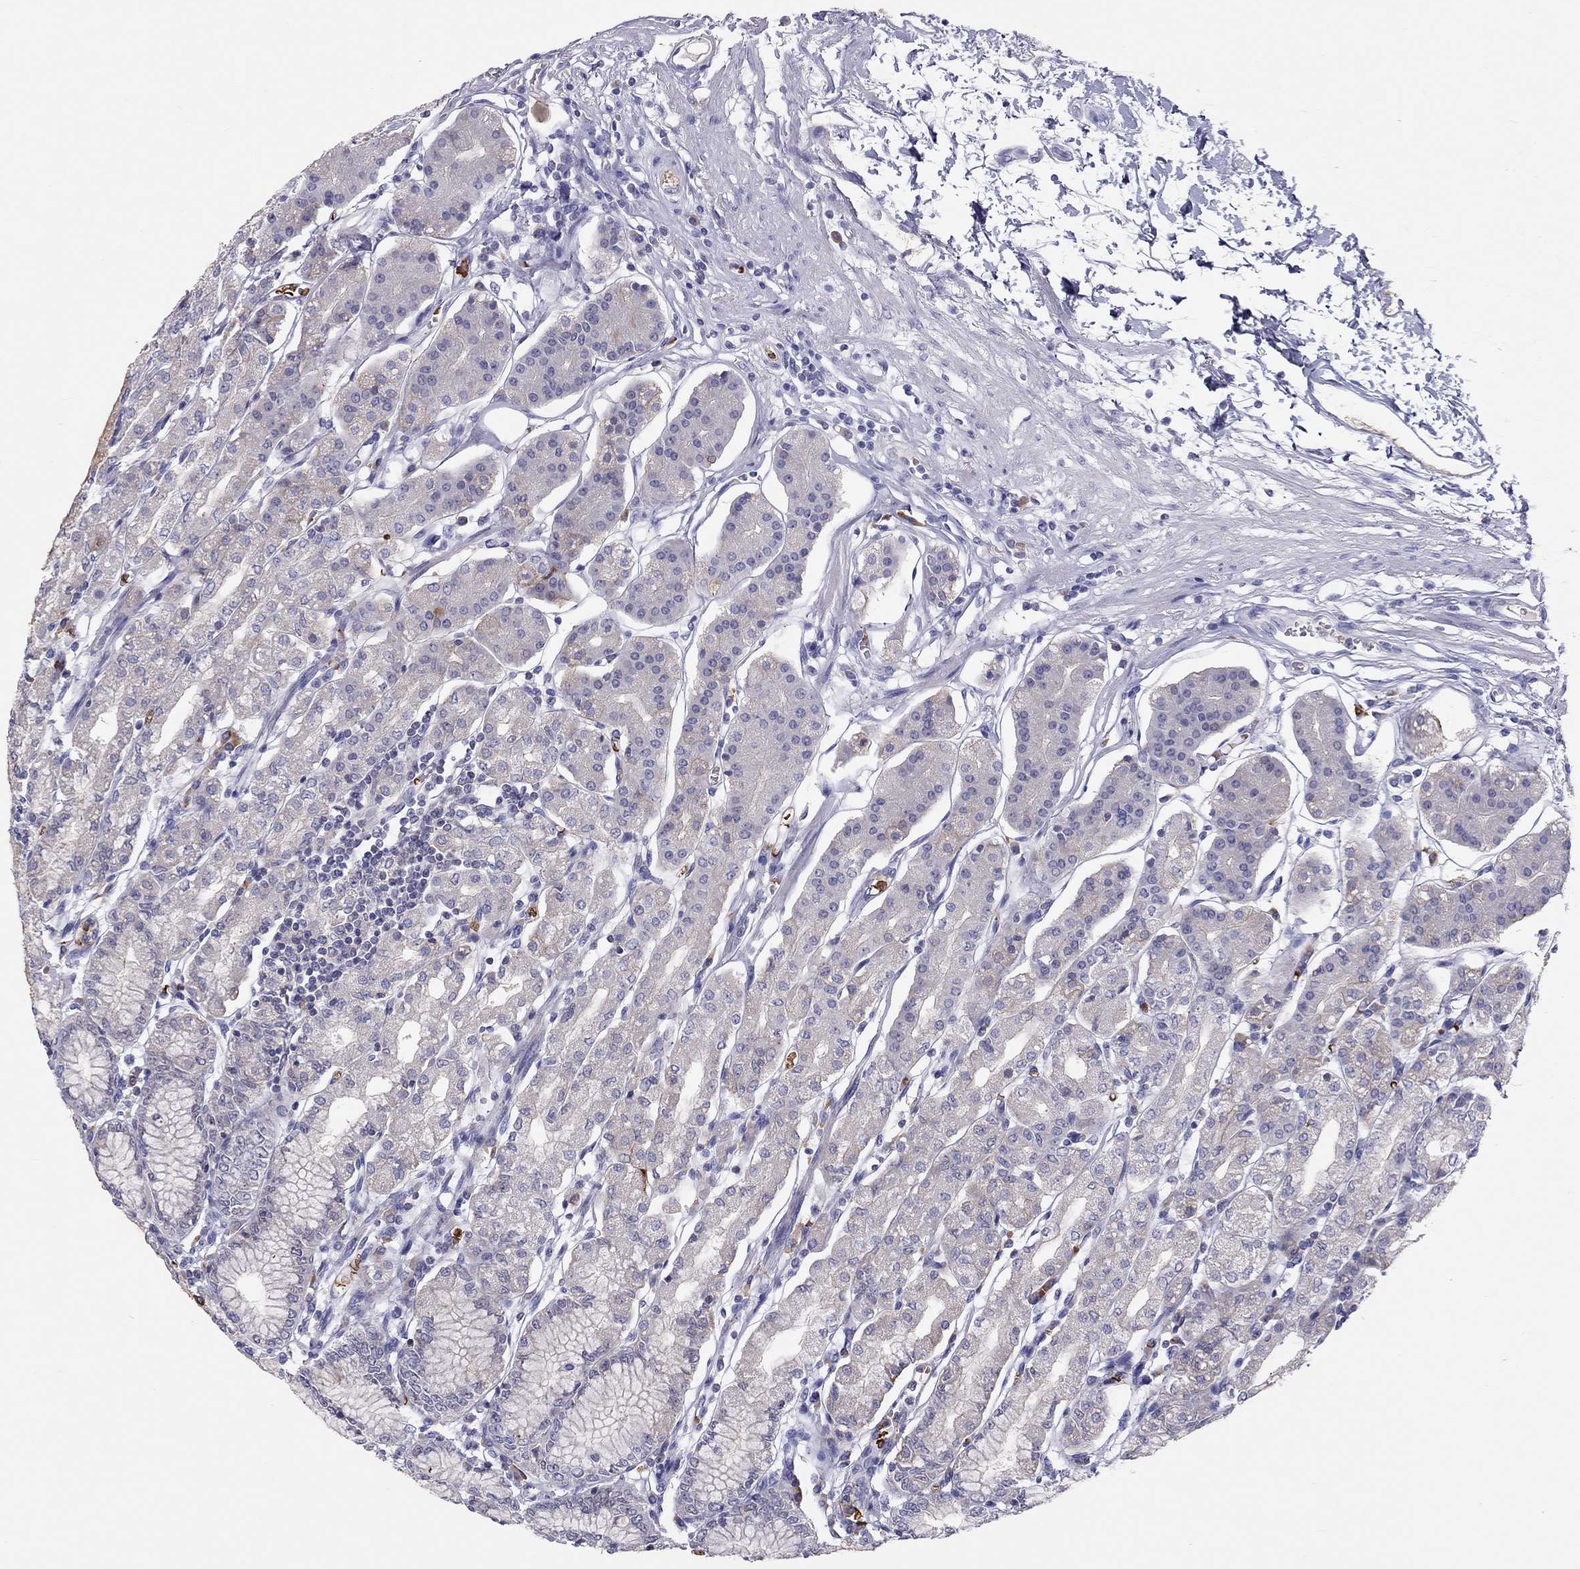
{"staining": {"intensity": "weak", "quantity": "<25%", "location": "cytoplasmic/membranous"}, "tissue": "stomach", "cell_type": "Glandular cells", "image_type": "normal", "snomed": [{"axis": "morphology", "description": "Normal tissue, NOS"}, {"axis": "topography", "description": "Skeletal muscle"}, {"axis": "topography", "description": "Stomach"}], "caption": "Photomicrograph shows no protein staining in glandular cells of unremarkable stomach. (Immunohistochemistry, brightfield microscopy, high magnification).", "gene": "FRMD1", "patient": {"sex": "female", "age": 57}}